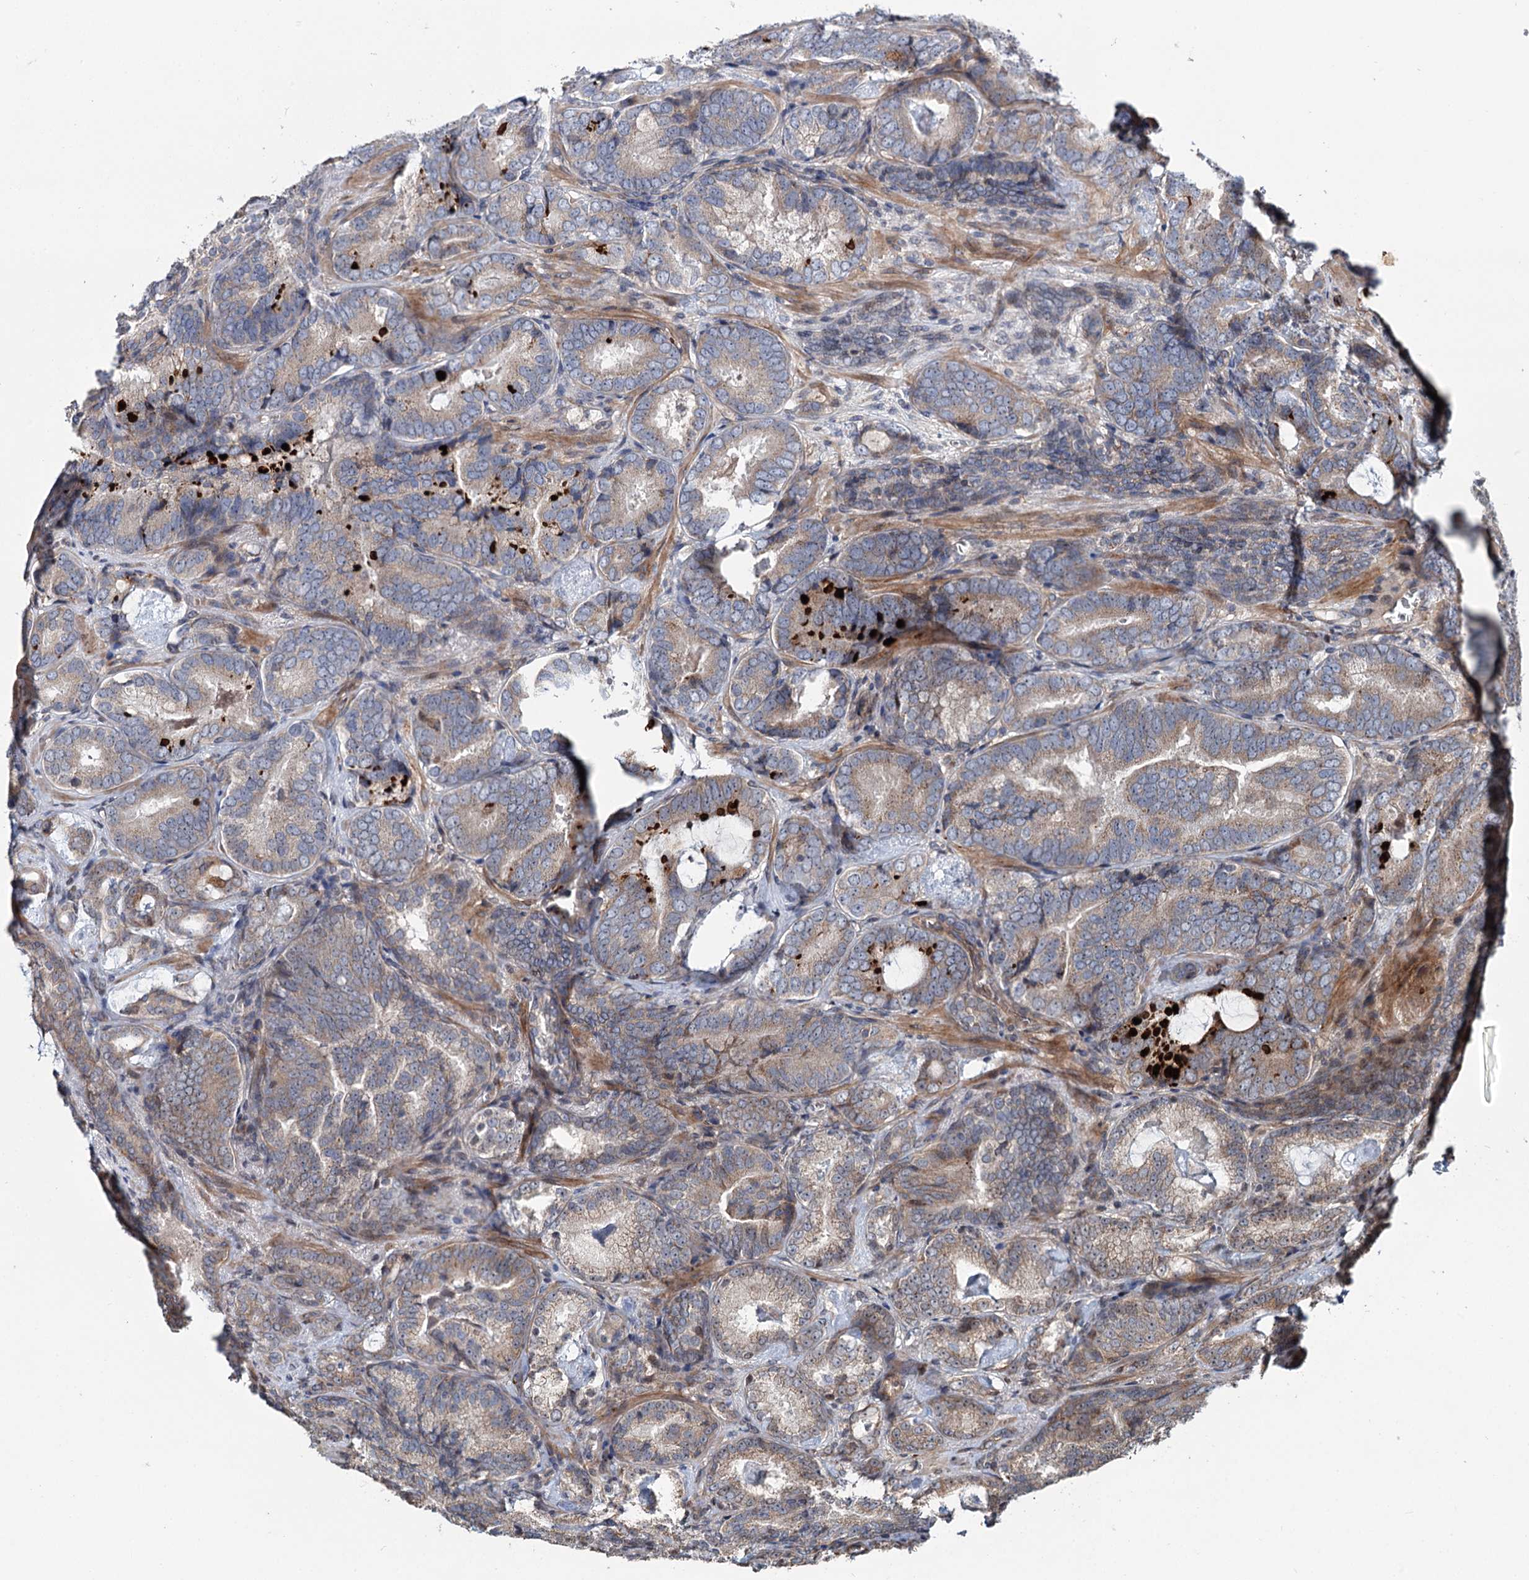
{"staining": {"intensity": "weak", "quantity": "25%-75%", "location": "cytoplasmic/membranous"}, "tissue": "prostate cancer", "cell_type": "Tumor cells", "image_type": "cancer", "snomed": [{"axis": "morphology", "description": "Adenocarcinoma, Low grade"}, {"axis": "topography", "description": "Prostate"}], "caption": "Prostate adenocarcinoma (low-grade) stained for a protein (brown) shows weak cytoplasmic/membranous positive expression in about 25%-75% of tumor cells.", "gene": "PTDSS2", "patient": {"sex": "male", "age": 60}}